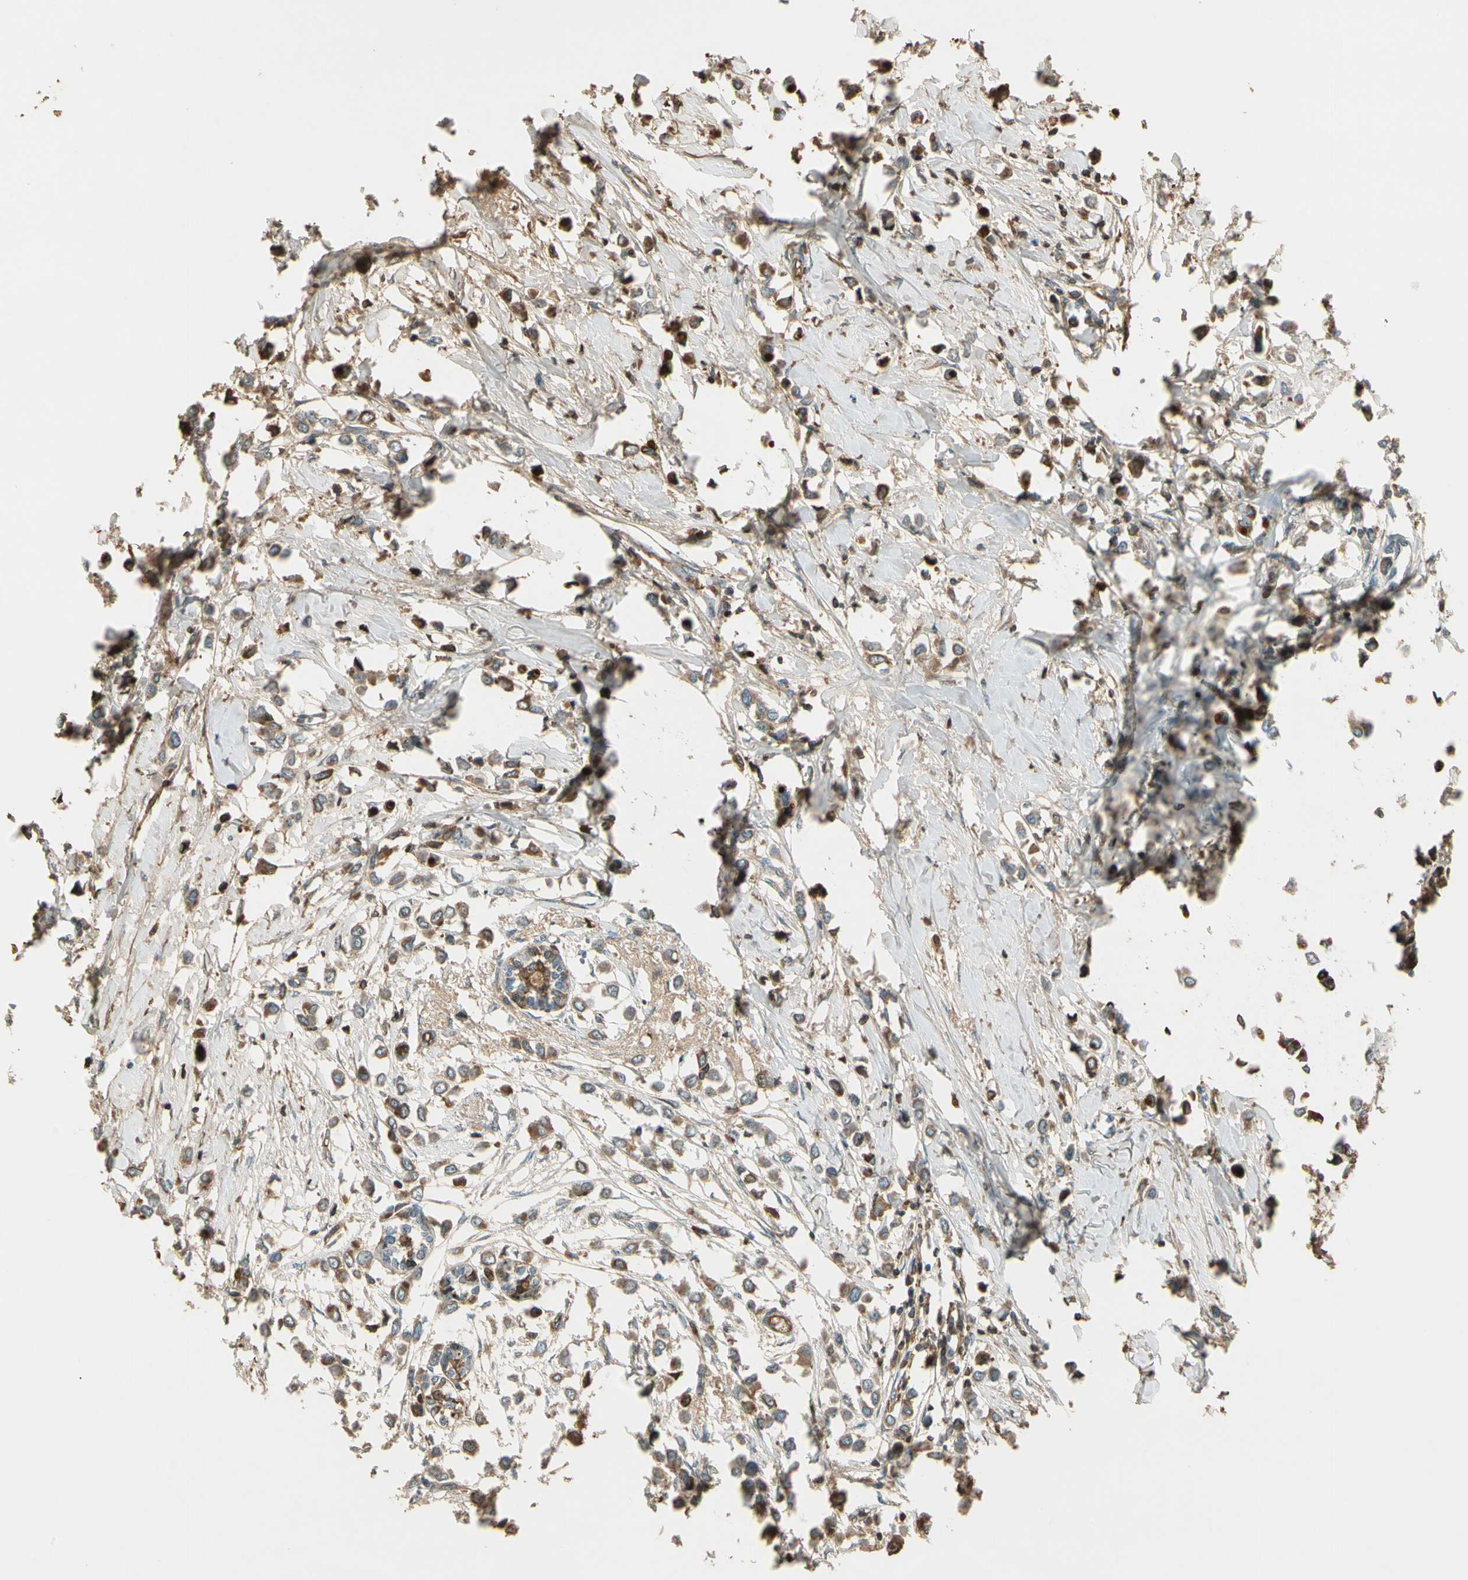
{"staining": {"intensity": "strong", "quantity": ">75%", "location": "cytoplasmic/membranous"}, "tissue": "breast cancer", "cell_type": "Tumor cells", "image_type": "cancer", "snomed": [{"axis": "morphology", "description": "Lobular carcinoma"}, {"axis": "topography", "description": "Breast"}], "caption": "IHC image of human breast cancer (lobular carcinoma) stained for a protein (brown), which reveals high levels of strong cytoplasmic/membranous positivity in about >75% of tumor cells.", "gene": "STX11", "patient": {"sex": "female", "age": 51}}